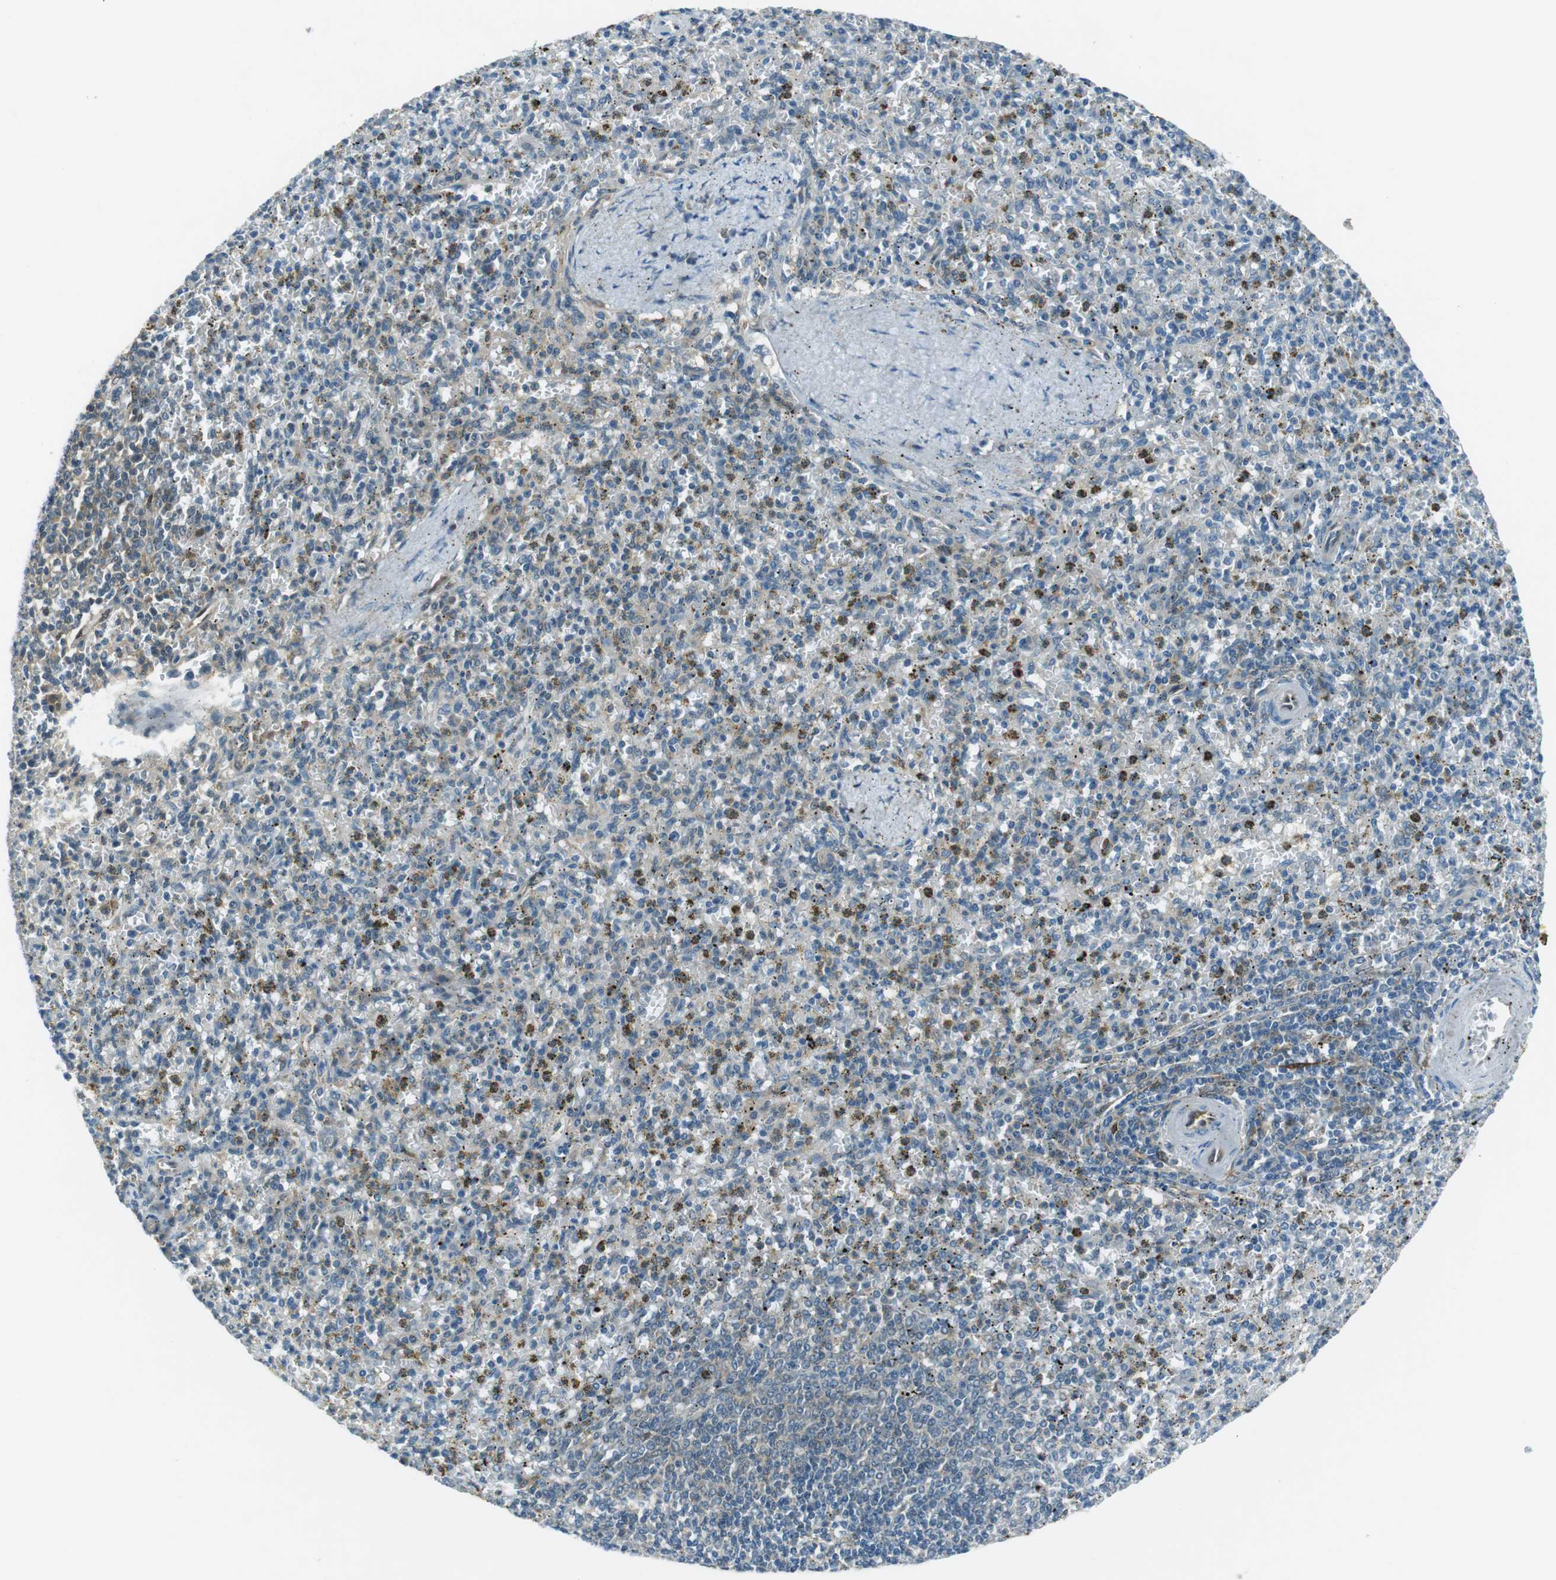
{"staining": {"intensity": "weak", "quantity": "25%-75%", "location": "cytoplasmic/membranous"}, "tissue": "spleen", "cell_type": "Cells in red pulp", "image_type": "normal", "snomed": [{"axis": "morphology", "description": "Normal tissue, NOS"}, {"axis": "topography", "description": "Spleen"}], "caption": "Immunohistochemical staining of unremarkable spleen shows weak cytoplasmic/membranous protein staining in approximately 25%-75% of cells in red pulp. Immunohistochemistry (ihc) stains the protein in brown and the nuclei are stained blue.", "gene": "MFAP3", "patient": {"sex": "male", "age": 72}}